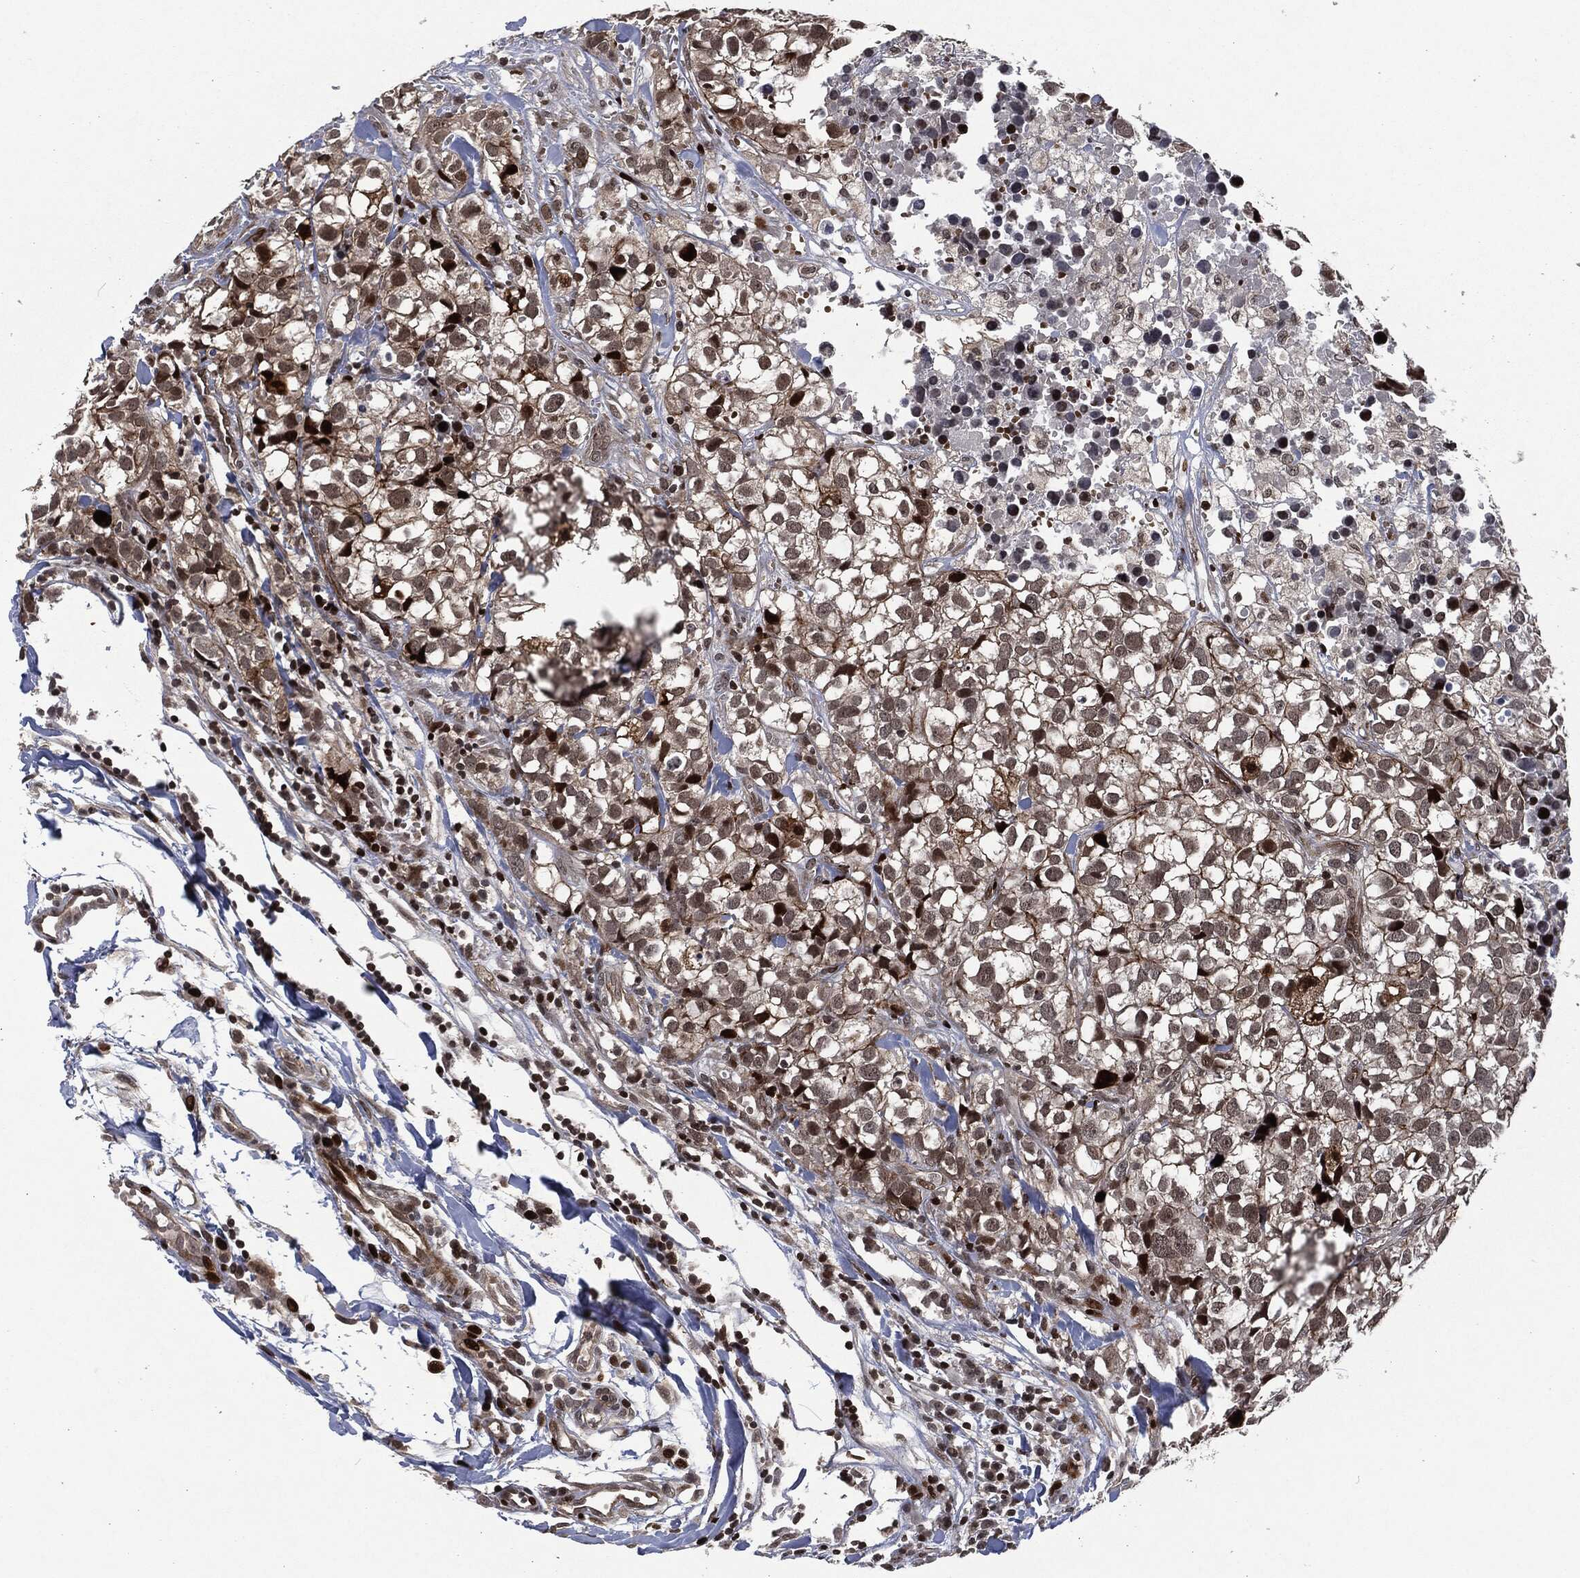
{"staining": {"intensity": "moderate", "quantity": "25%-75%", "location": "cytoplasmic/membranous,nuclear"}, "tissue": "breast cancer", "cell_type": "Tumor cells", "image_type": "cancer", "snomed": [{"axis": "morphology", "description": "Duct carcinoma"}, {"axis": "topography", "description": "Breast"}], "caption": "Immunohistochemistry histopathology image of neoplastic tissue: breast infiltrating ductal carcinoma stained using immunohistochemistry (IHC) reveals medium levels of moderate protein expression localized specifically in the cytoplasmic/membranous and nuclear of tumor cells, appearing as a cytoplasmic/membranous and nuclear brown color.", "gene": "EGFR", "patient": {"sex": "female", "age": 30}}